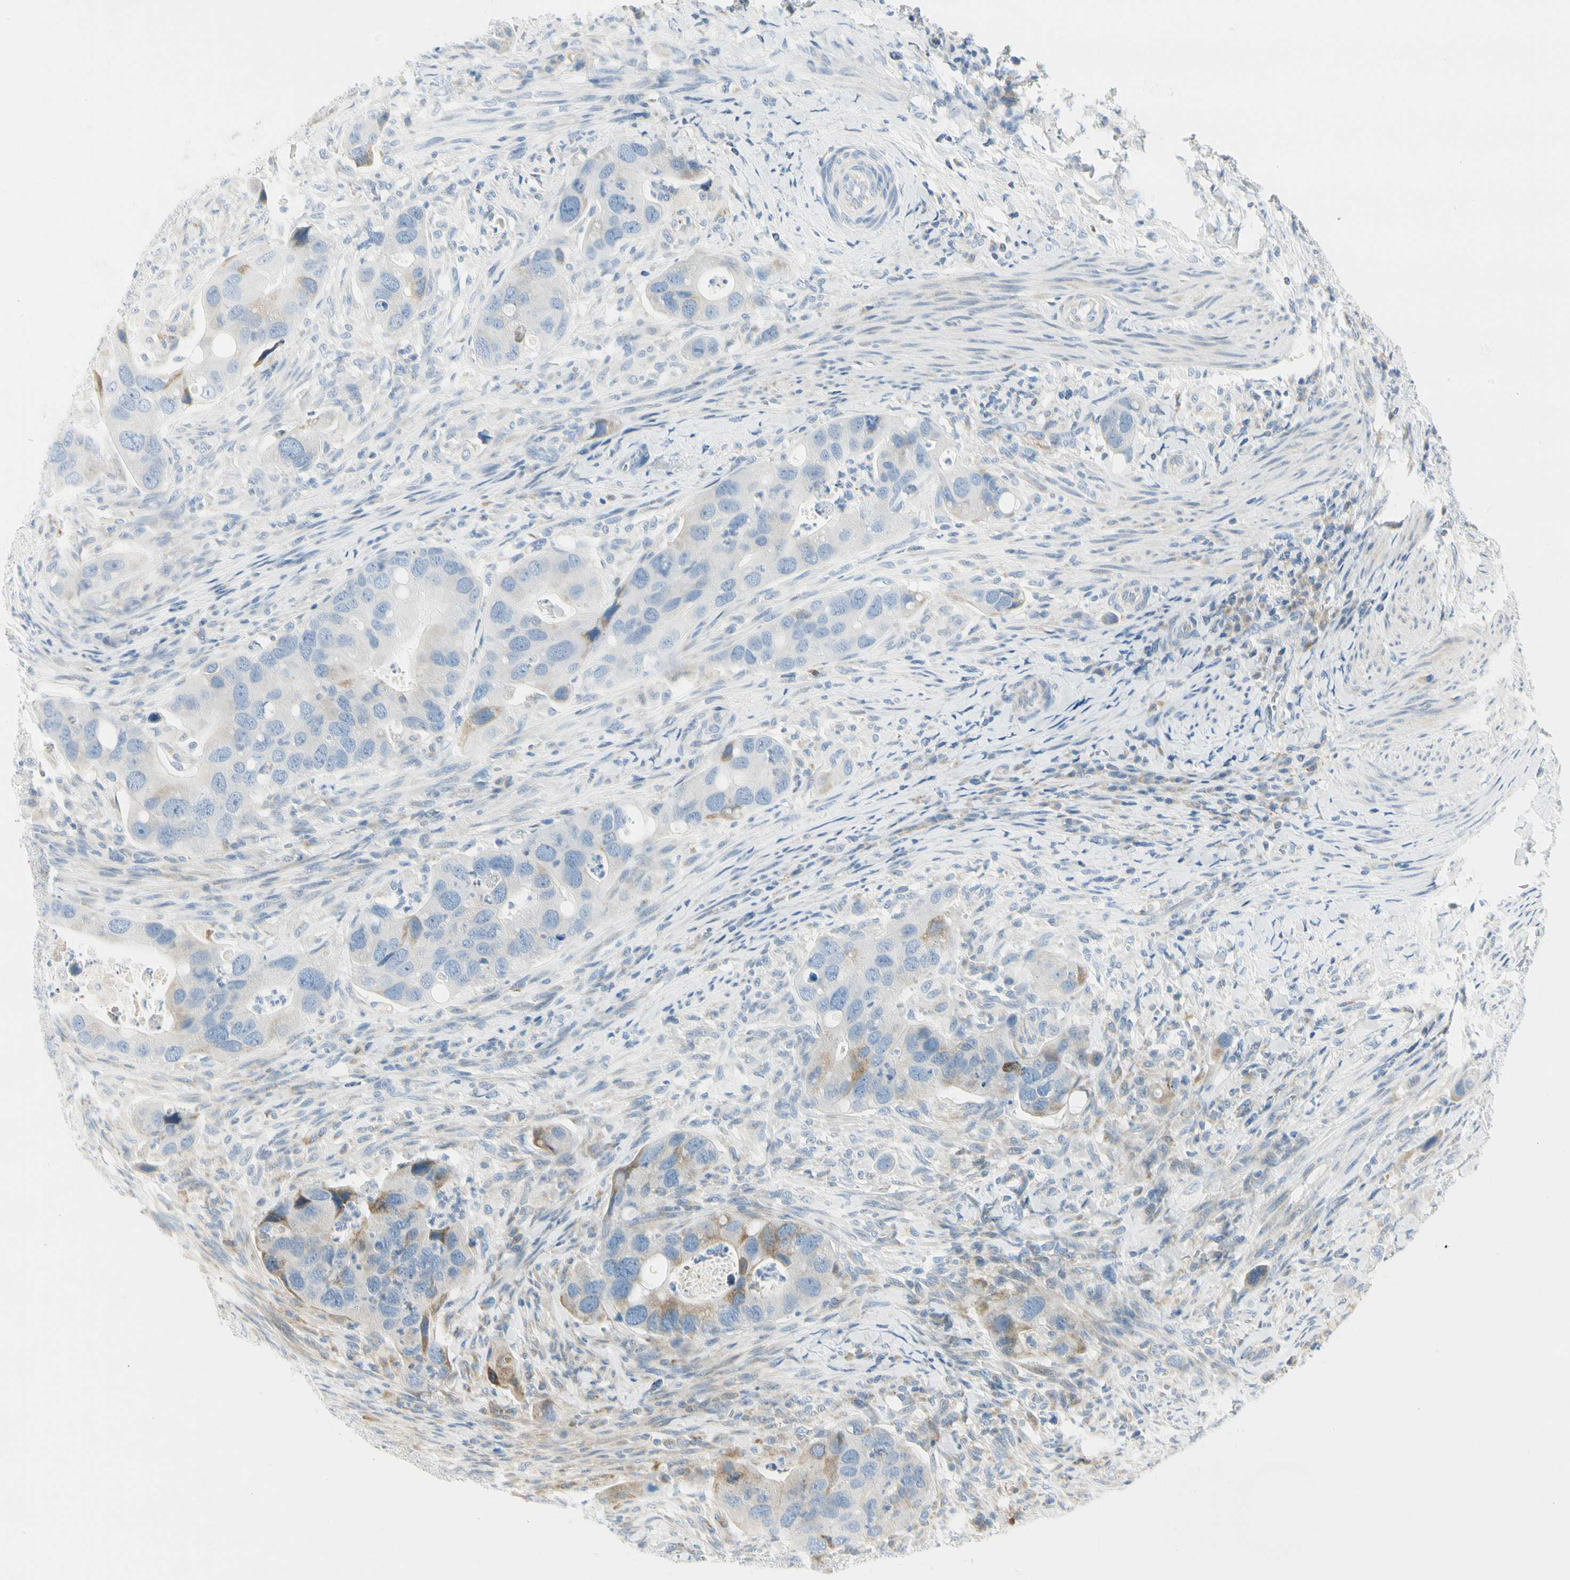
{"staining": {"intensity": "weak", "quantity": "<25%", "location": "cytoplasmic/membranous"}, "tissue": "colorectal cancer", "cell_type": "Tumor cells", "image_type": "cancer", "snomed": [{"axis": "morphology", "description": "Adenocarcinoma, NOS"}, {"axis": "topography", "description": "Rectum"}], "caption": "Colorectal adenocarcinoma stained for a protein using immunohistochemistry demonstrates no expression tumor cells.", "gene": "TNFSF11", "patient": {"sex": "female", "age": 57}}